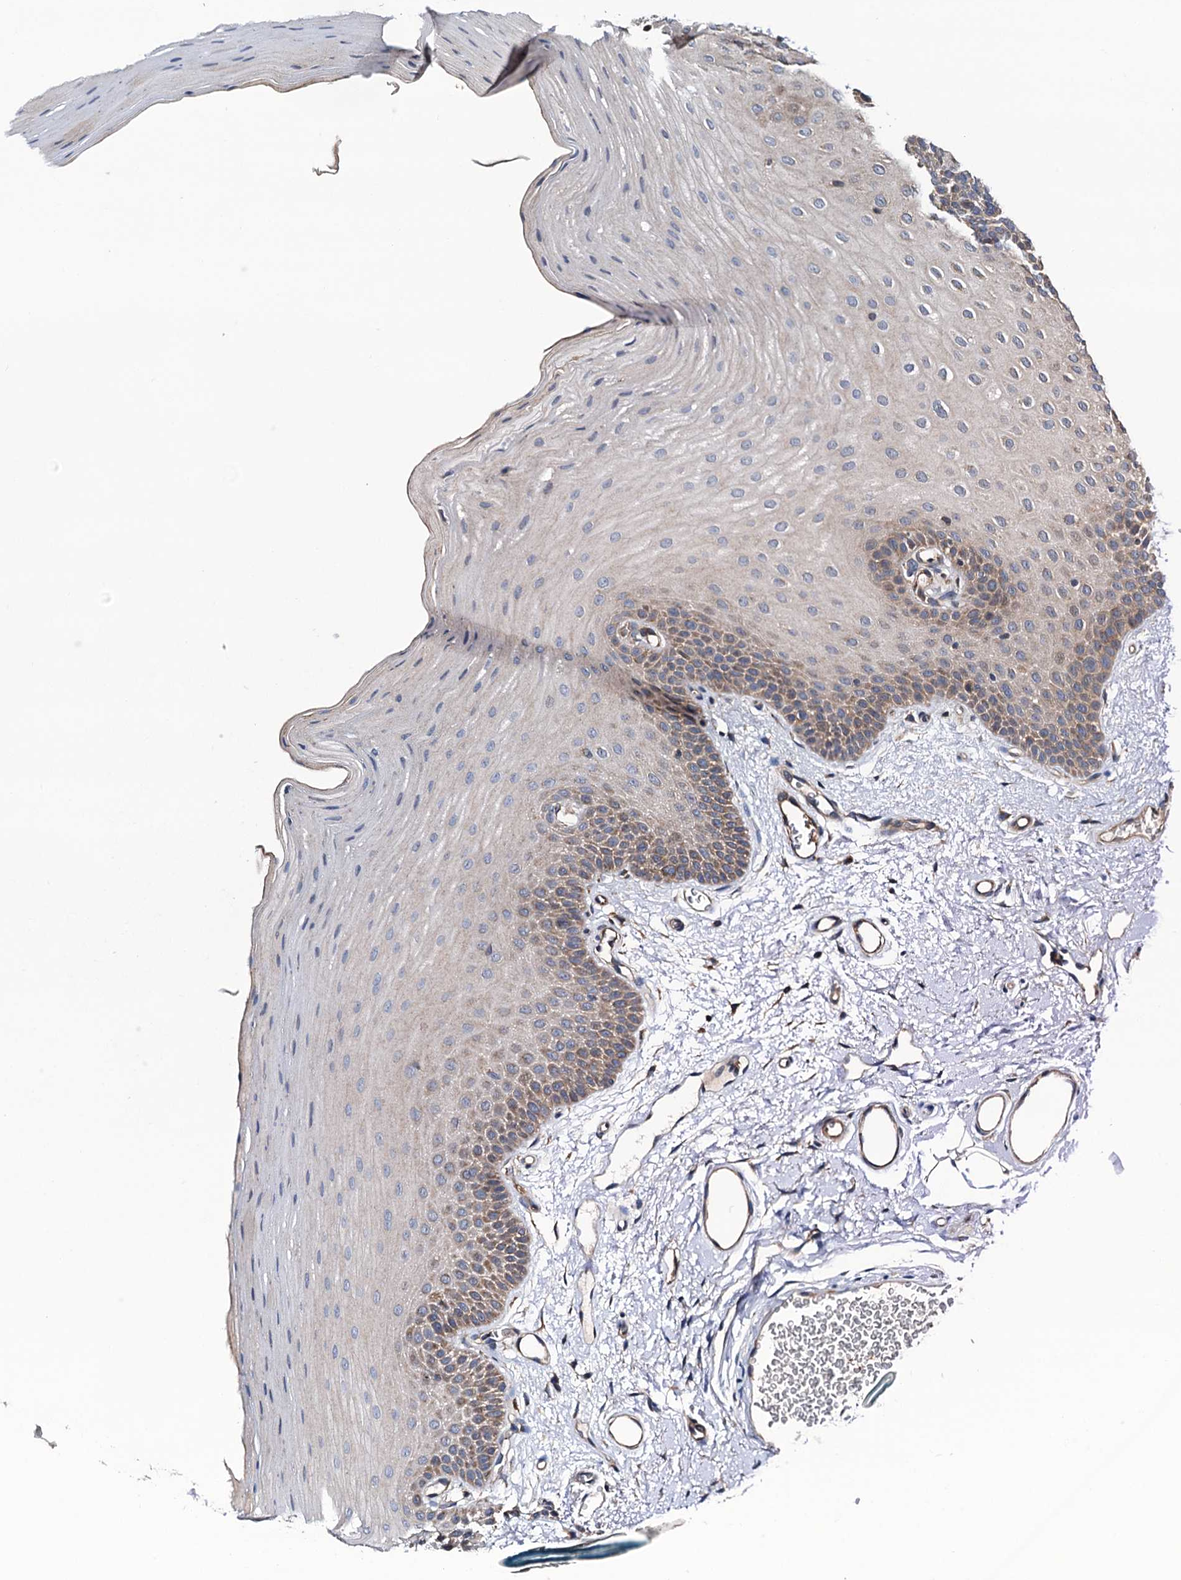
{"staining": {"intensity": "moderate", "quantity": "25%-75%", "location": "cytoplasmic/membranous"}, "tissue": "oral mucosa", "cell_type": "Squamous epithelial cells", "image_type": "normal", "snomed": [{"axis": "morphology", "description": "Normal tissue, NOS"}, {"axis": "topography", "description": "Oral tissue"}], "caption": "An IHC micrograph of normal tissue is shown. Protein staining in brown shows moderate cytoplasmic/membranous positivity in oral mucosa within squamous epithelial cells.", "gene": "NEK1", "patient": {"sex": "male", "age": 68}}